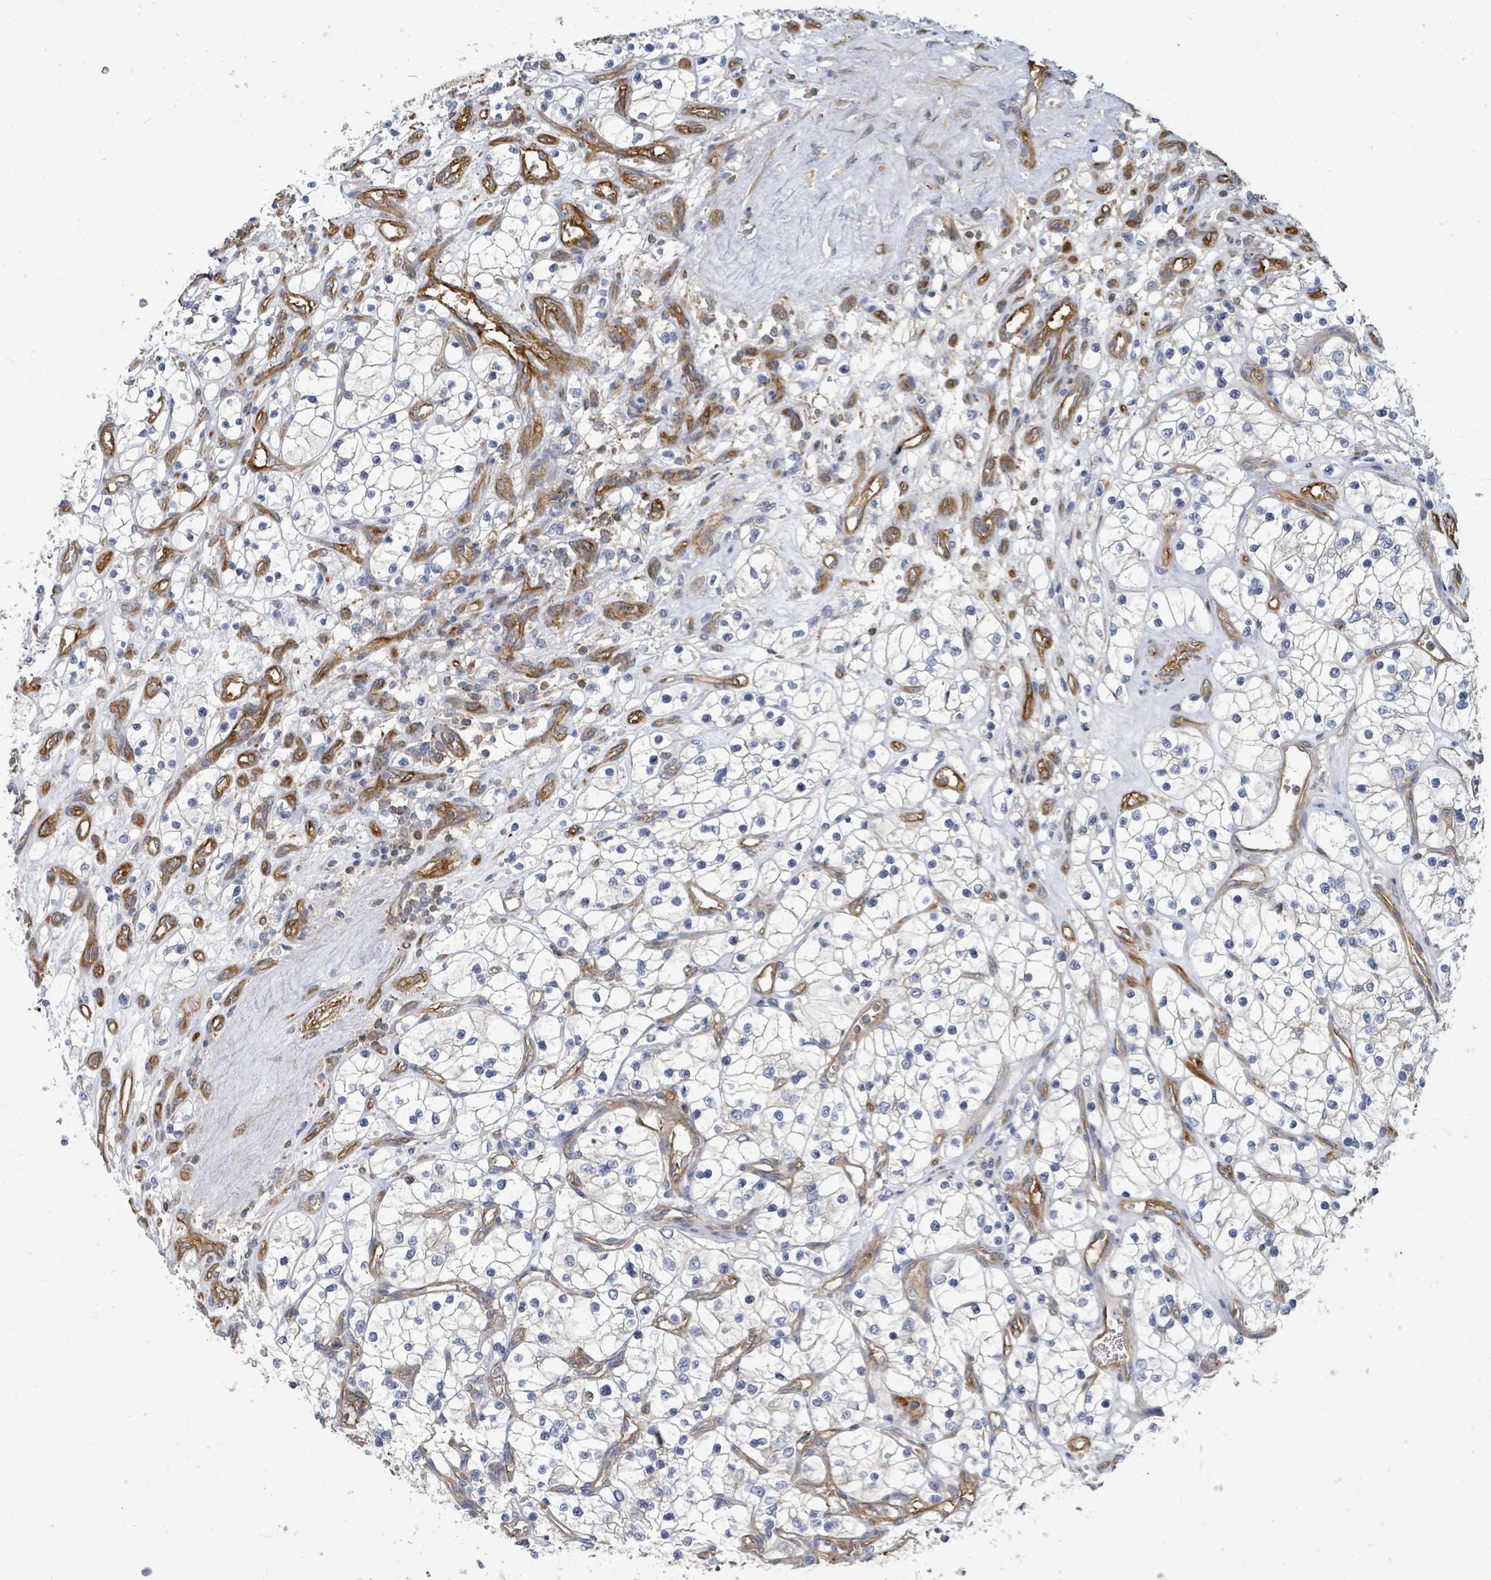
{"staining": {"intensity": "negative", "quantity": "none", "location": "none"}, "tissue": "renal cancer", "cell_type": "Tumor cells", "image_type": "cancer", "snomed": [{"axis": "morphology", "description": "Adenocarcinoma, NOS"}, {"axis": "topography", "description": "Kidney"}], "caption": "High power microscopy micrograph of an immunohistochemistry image of renal cancer (adenocarcinoma), revealing no significant positivity in tumor cells.", "gene": "BOLA2B", "patient": {"sex": "female", "age": 69}}